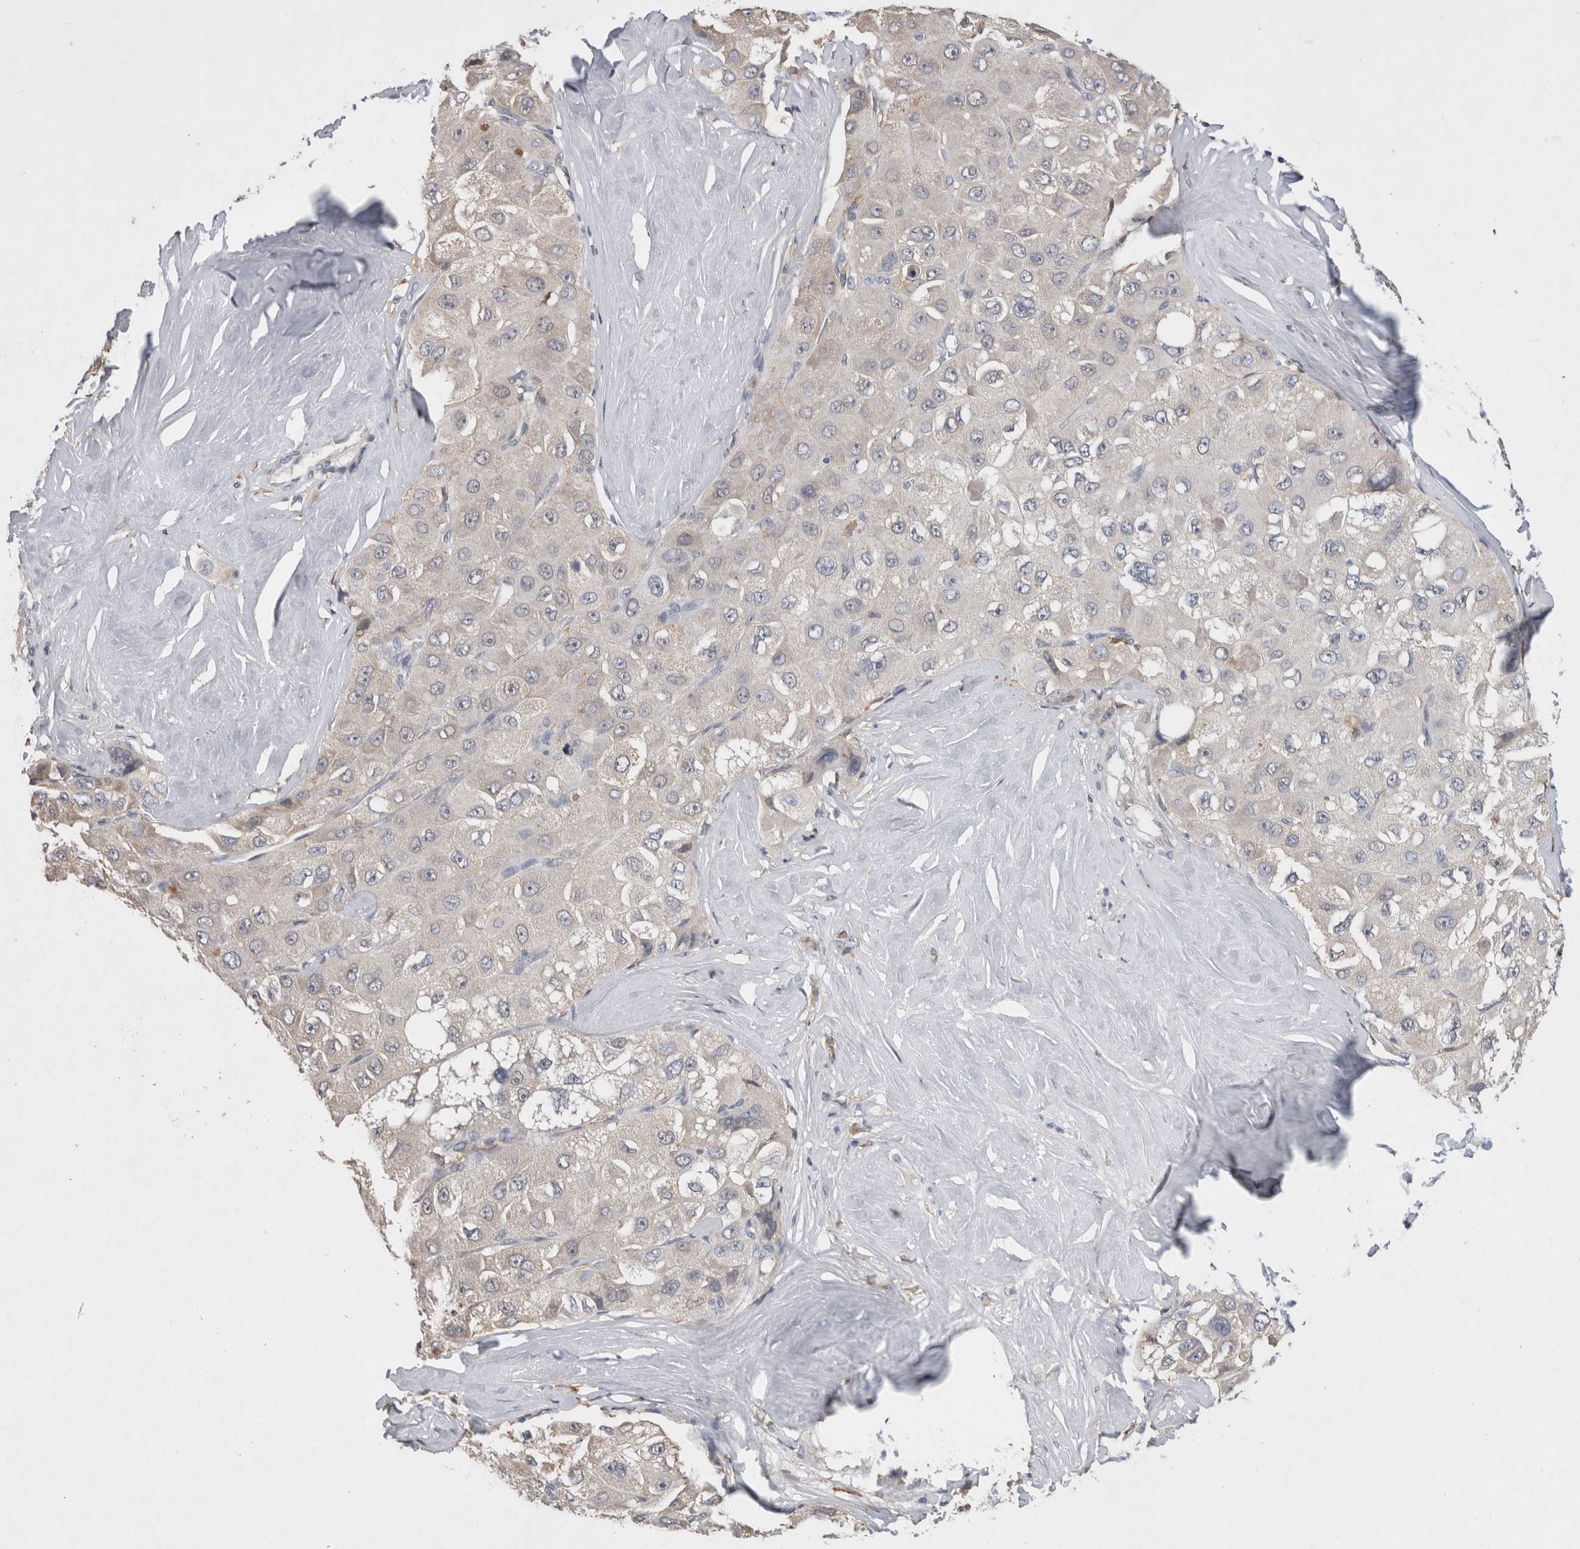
{"staining": {"intensity": "negative", "quantity": "none", "location": "none"}, "tissue": "liver cancer", "cell_type": "Tumor cells", "image_type": "cancer", "snomed": [{"axis": "morphology", "description": "Carcinoma, Hepatocellular, NOS"}, {"axis": "topography", "description": "Liver"}], "caption": "The micrograph reveals no staining of tumor cells in liver cancer (hepatocellular carcinoma). (Immunohistochemistry, brightfield microscopy, high magnification).", "gene": "VSIG4", "patient": {"sex": "male", "age": 80}}